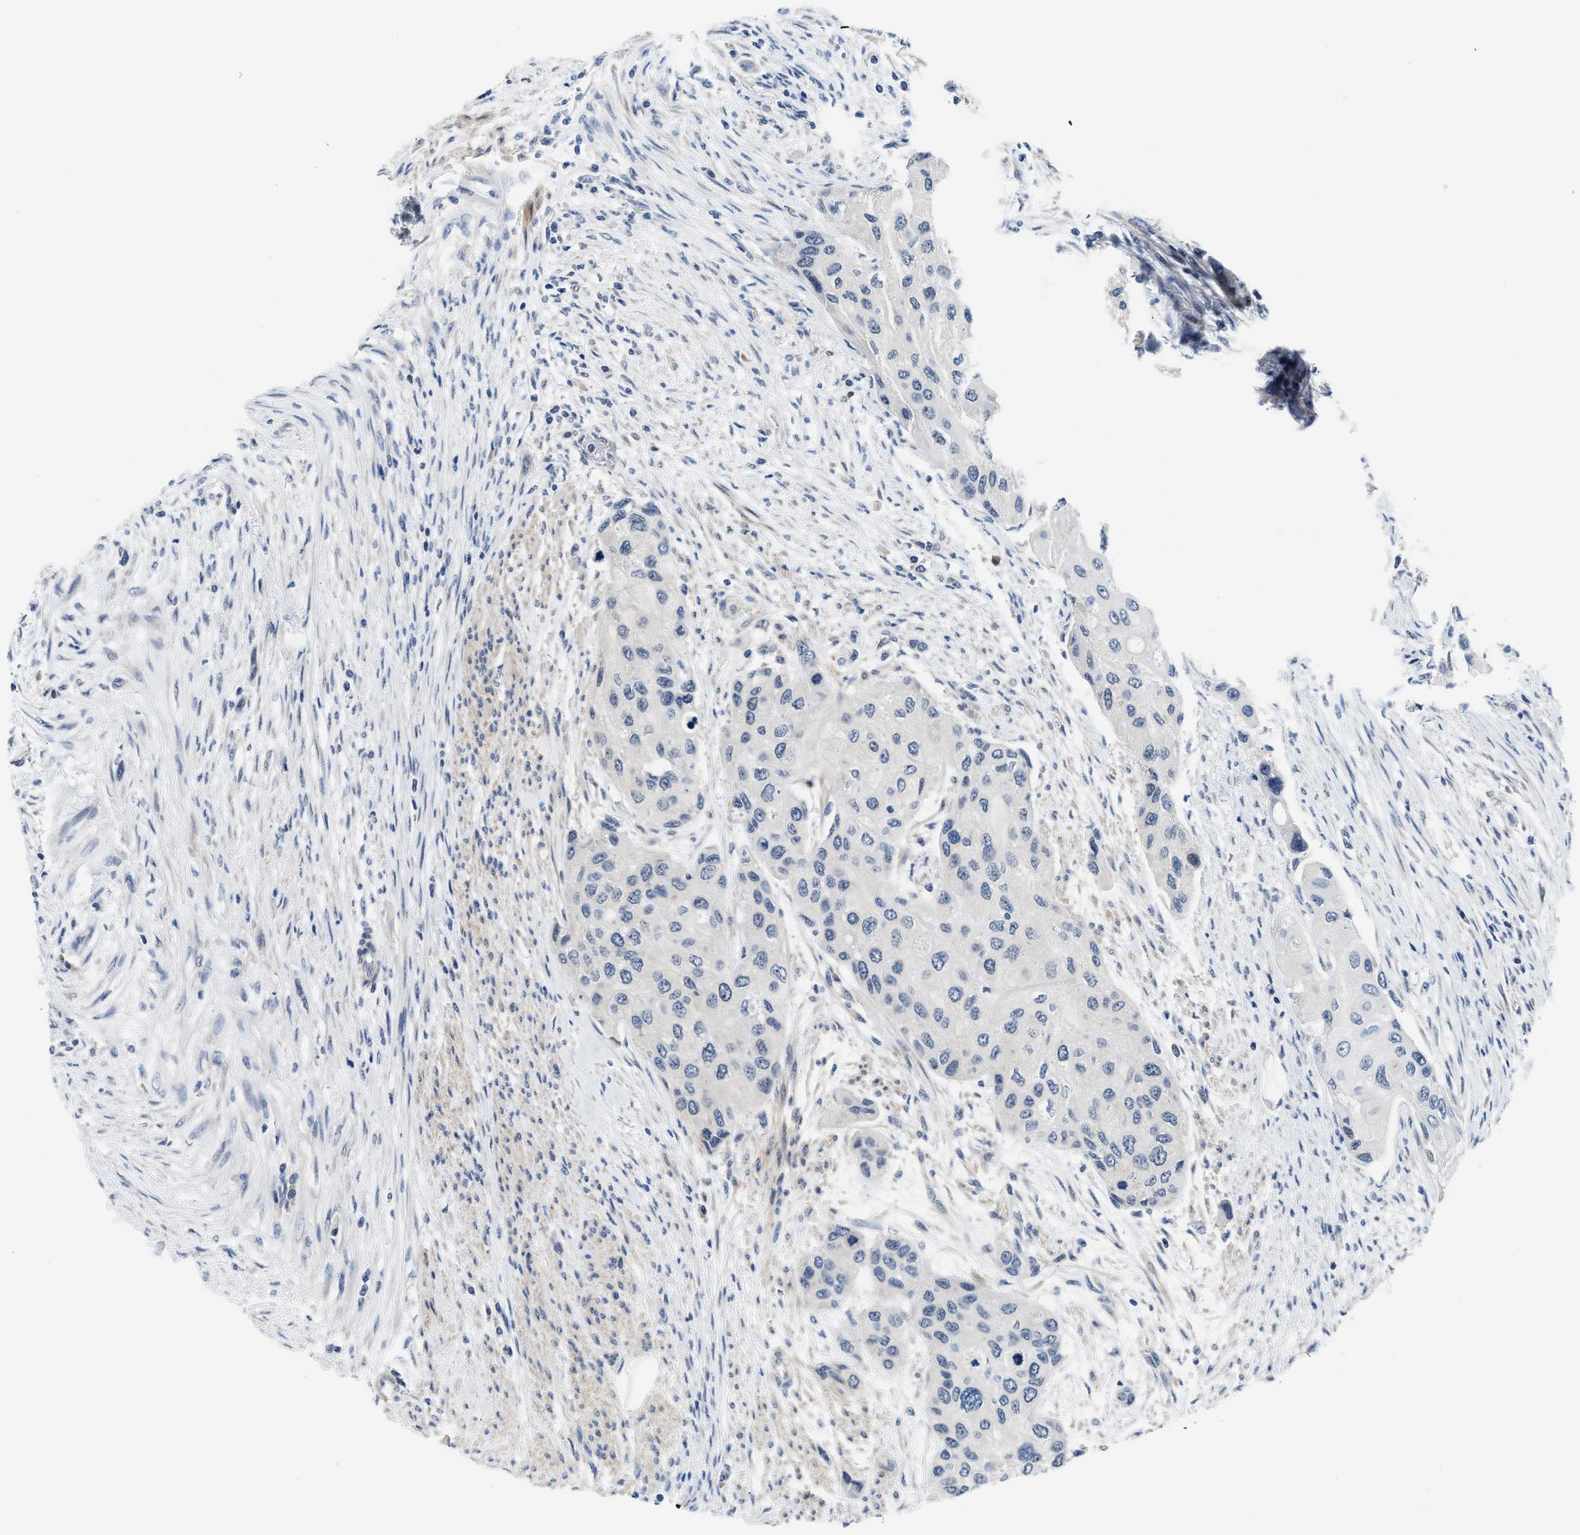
{"staining": {"intensity": "negative", "quantity": "none", "location": "none"}, "tissue": "urothelial cancer", "cell_type": "Tumor cells", "image_type": "cancer", "snomed": [{"axis": "morphology", "description": "Urothelial carcinoma, High grade"}, {"axis": "topography", "description": "Urinary bladder"}], "caption": "DAB (3,3'-diaminobenzidine) immunohistochemical staining of human high-grade urothelial carcinoma shows no significant expression in tumor cells.", "gene": "CLGN", "patient": {"sex": "female", "age": 56}}